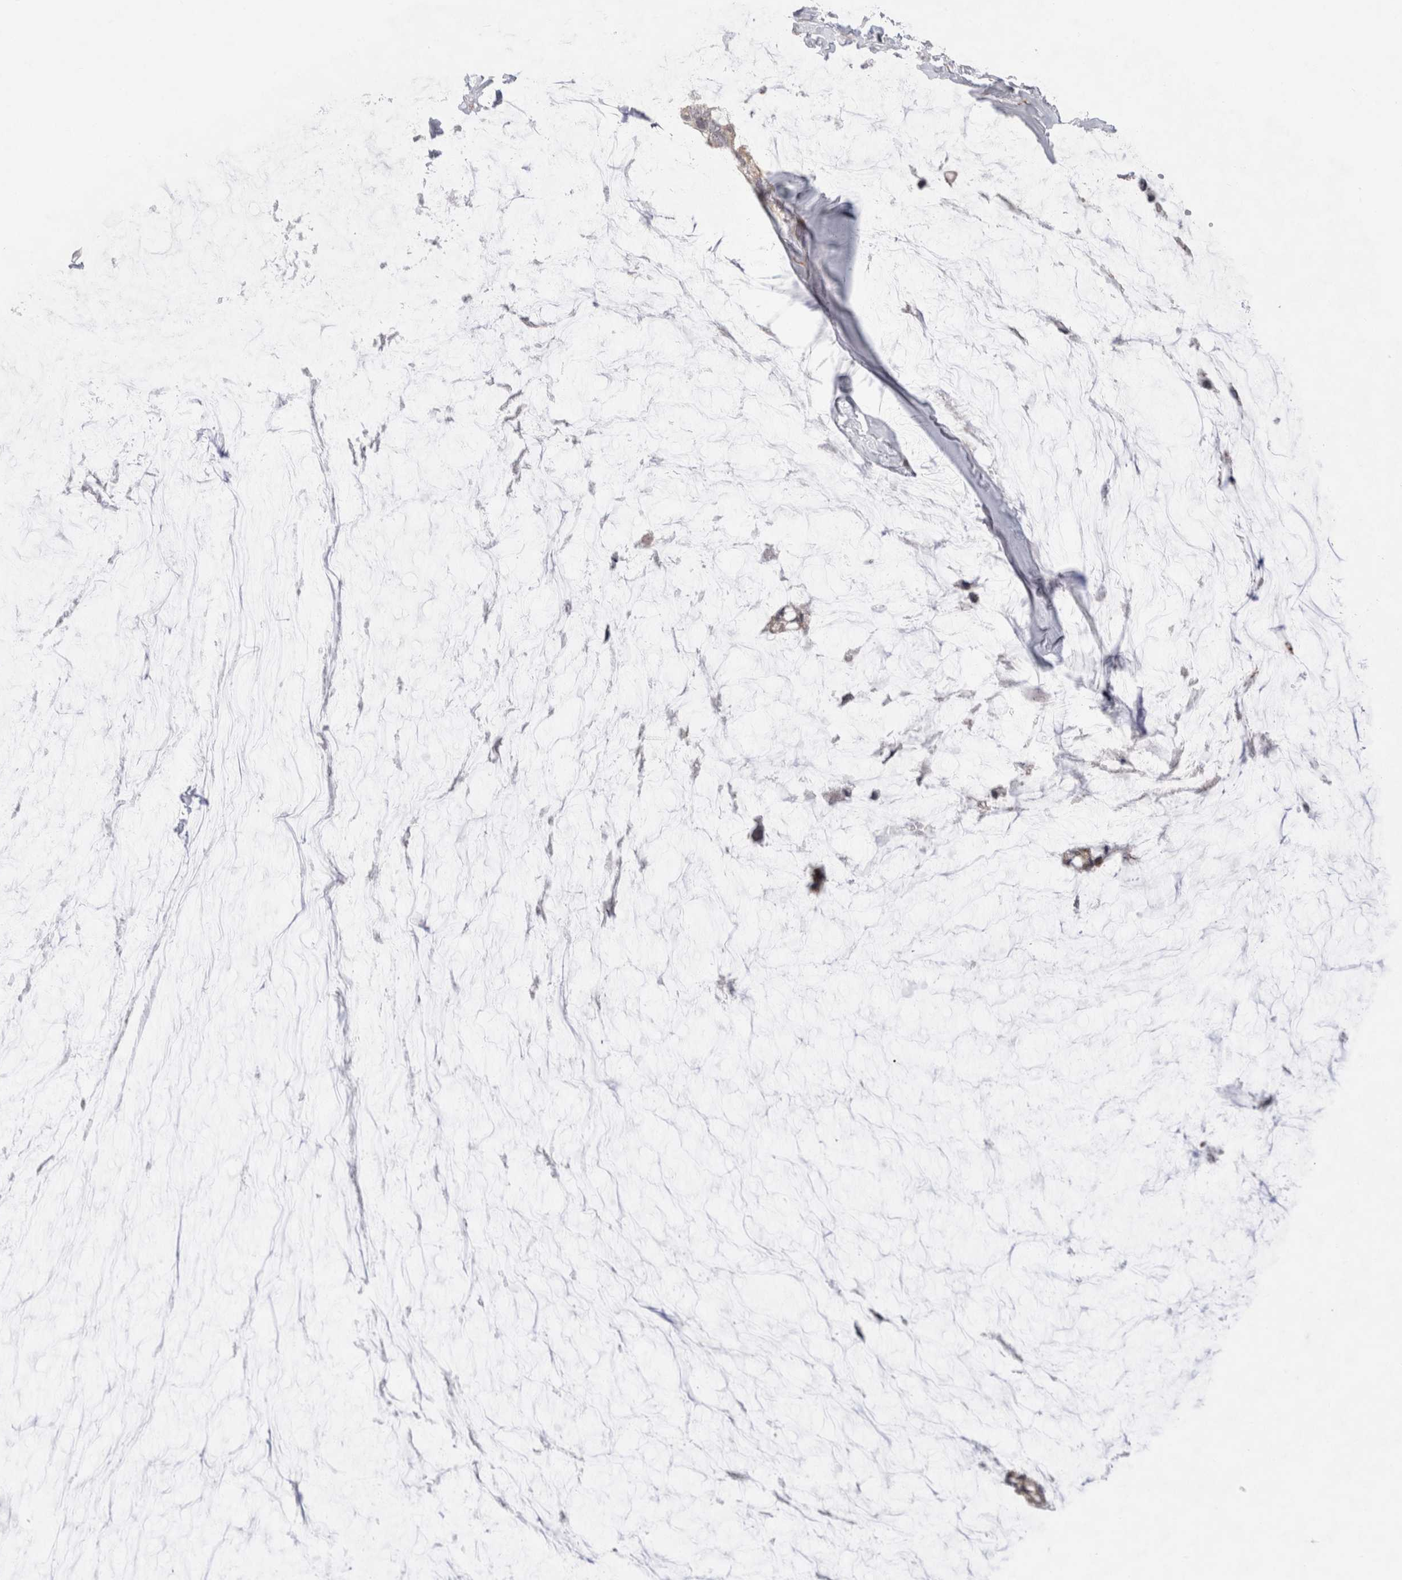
{"staining": {"intensity": "weak", "quantity": "<25%", "location": "cytoplasmic/membranous"}, "tissue": "ovarian cancer", "cell_type": "Tumor cells", "image_type": "cancer", "snomed": [{"axis": "morphology", "description": "Cystadenocarcinoma, mucinous, NOS"}, {"axis": "topography", "description": "Ovary"}], "caption": "Human mucinous cystadenocarcinoma (ovarian) stained for a protein using immunohistochemistry shows no positivity in tumor cells.", "gene": "TRMT1L", "patient": {"sex": "female", "age": 39}}